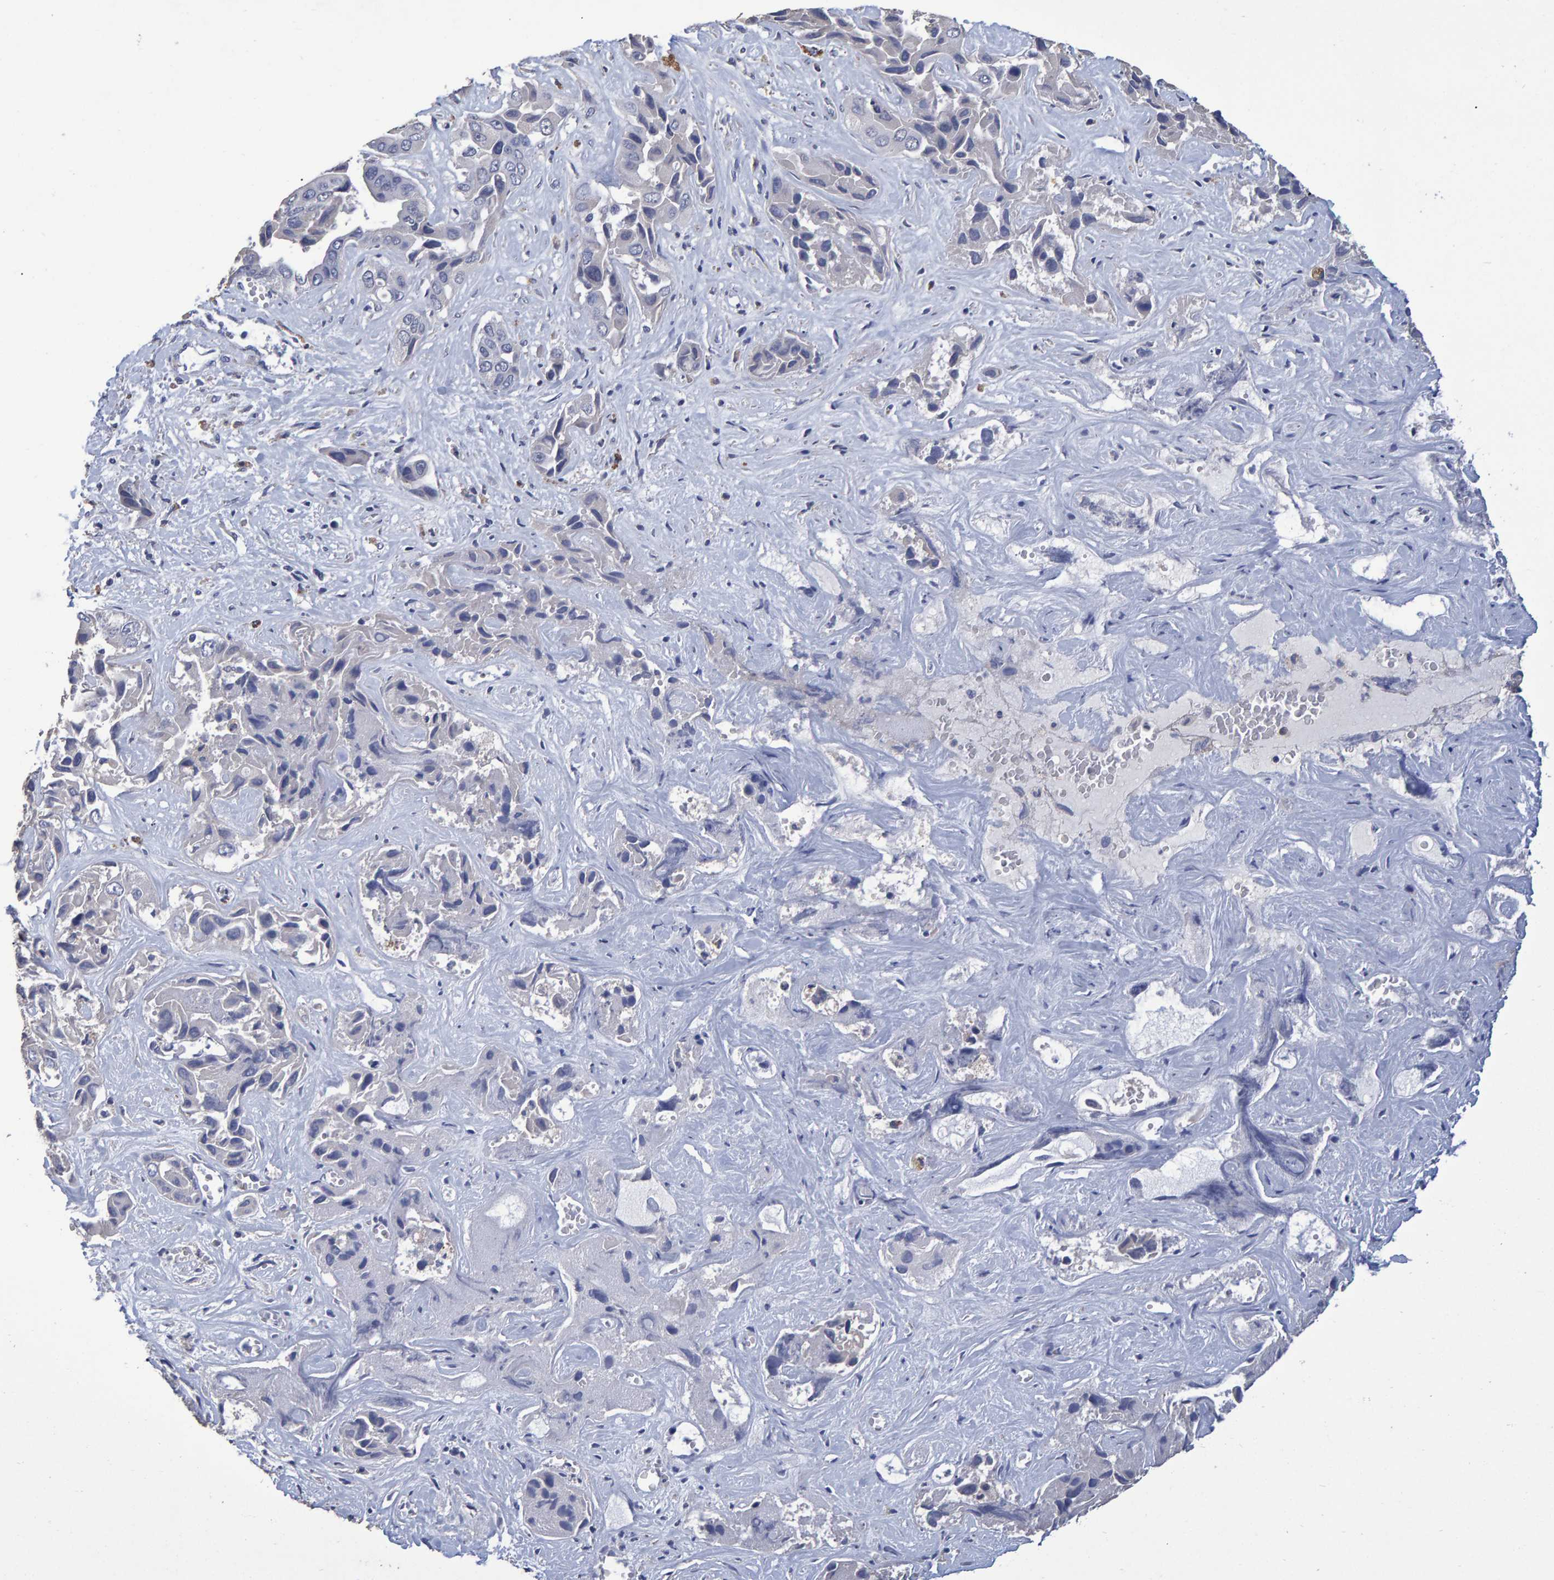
{"staining": {"intensity": "negative", "quantity": "none", "location": "none"}, "tissue": "liver cancer", "cell_type": "Tumor cells", "image_type": "cancer", "snomed": [{"axis": "morphology", "description": "Cholangiocarcinoma"}, {"axis": "topography", "description": "Liver"}], "caption": "This photomicrograph is of cholangiocarcinoma (liver) stained with immunohistochemistry to label a protein in brown with the nuclei are counter-stained blue. There is no staining in tumor cells.", "gene": "HEMGN", "patient": {"sex": "female", "age": 52}}